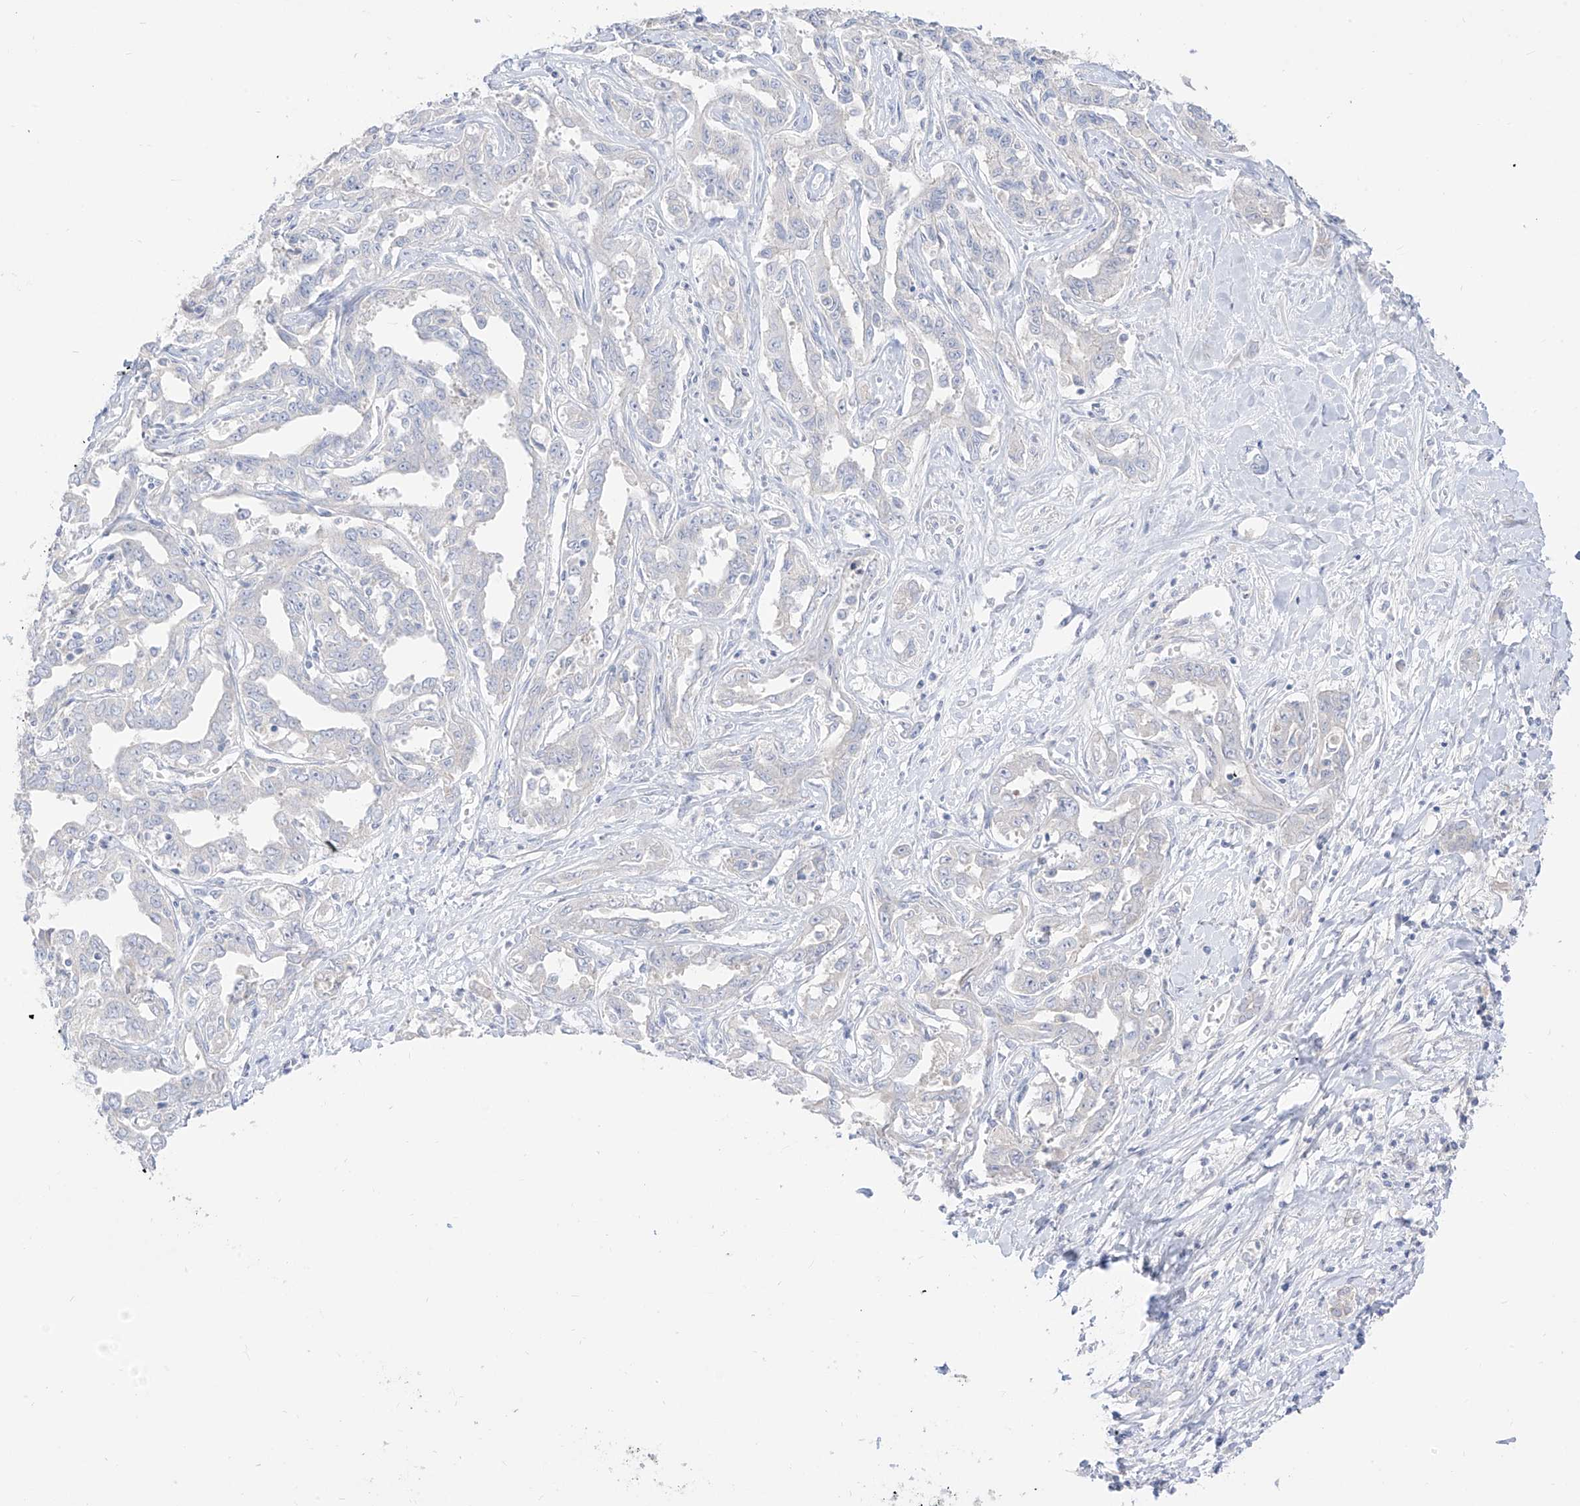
{"staining": {"intensity": "negative", "quantity": "none", "location": "none"}, "tissue": "liver cancer", "cell_type": "Tumor cells", "image_type": "cancer", "snomed": [{"axis": "morphology", "description": "Cholangiocarcinoma"}, {"axis": "topography", "description": "Liver"}], "caption": "High power microscopy image of an immunohistochemistry (IHC) micrograph of liver cancer (cholangiocarcinoma), revealing no significant expression in tumor cells. (DAB (3,3'-diaminobenzidine) immunohistochemistry (IHC), high magnification).", "gene": "ARHGEF40", "patient": {"sex": "male", "age": 59}}